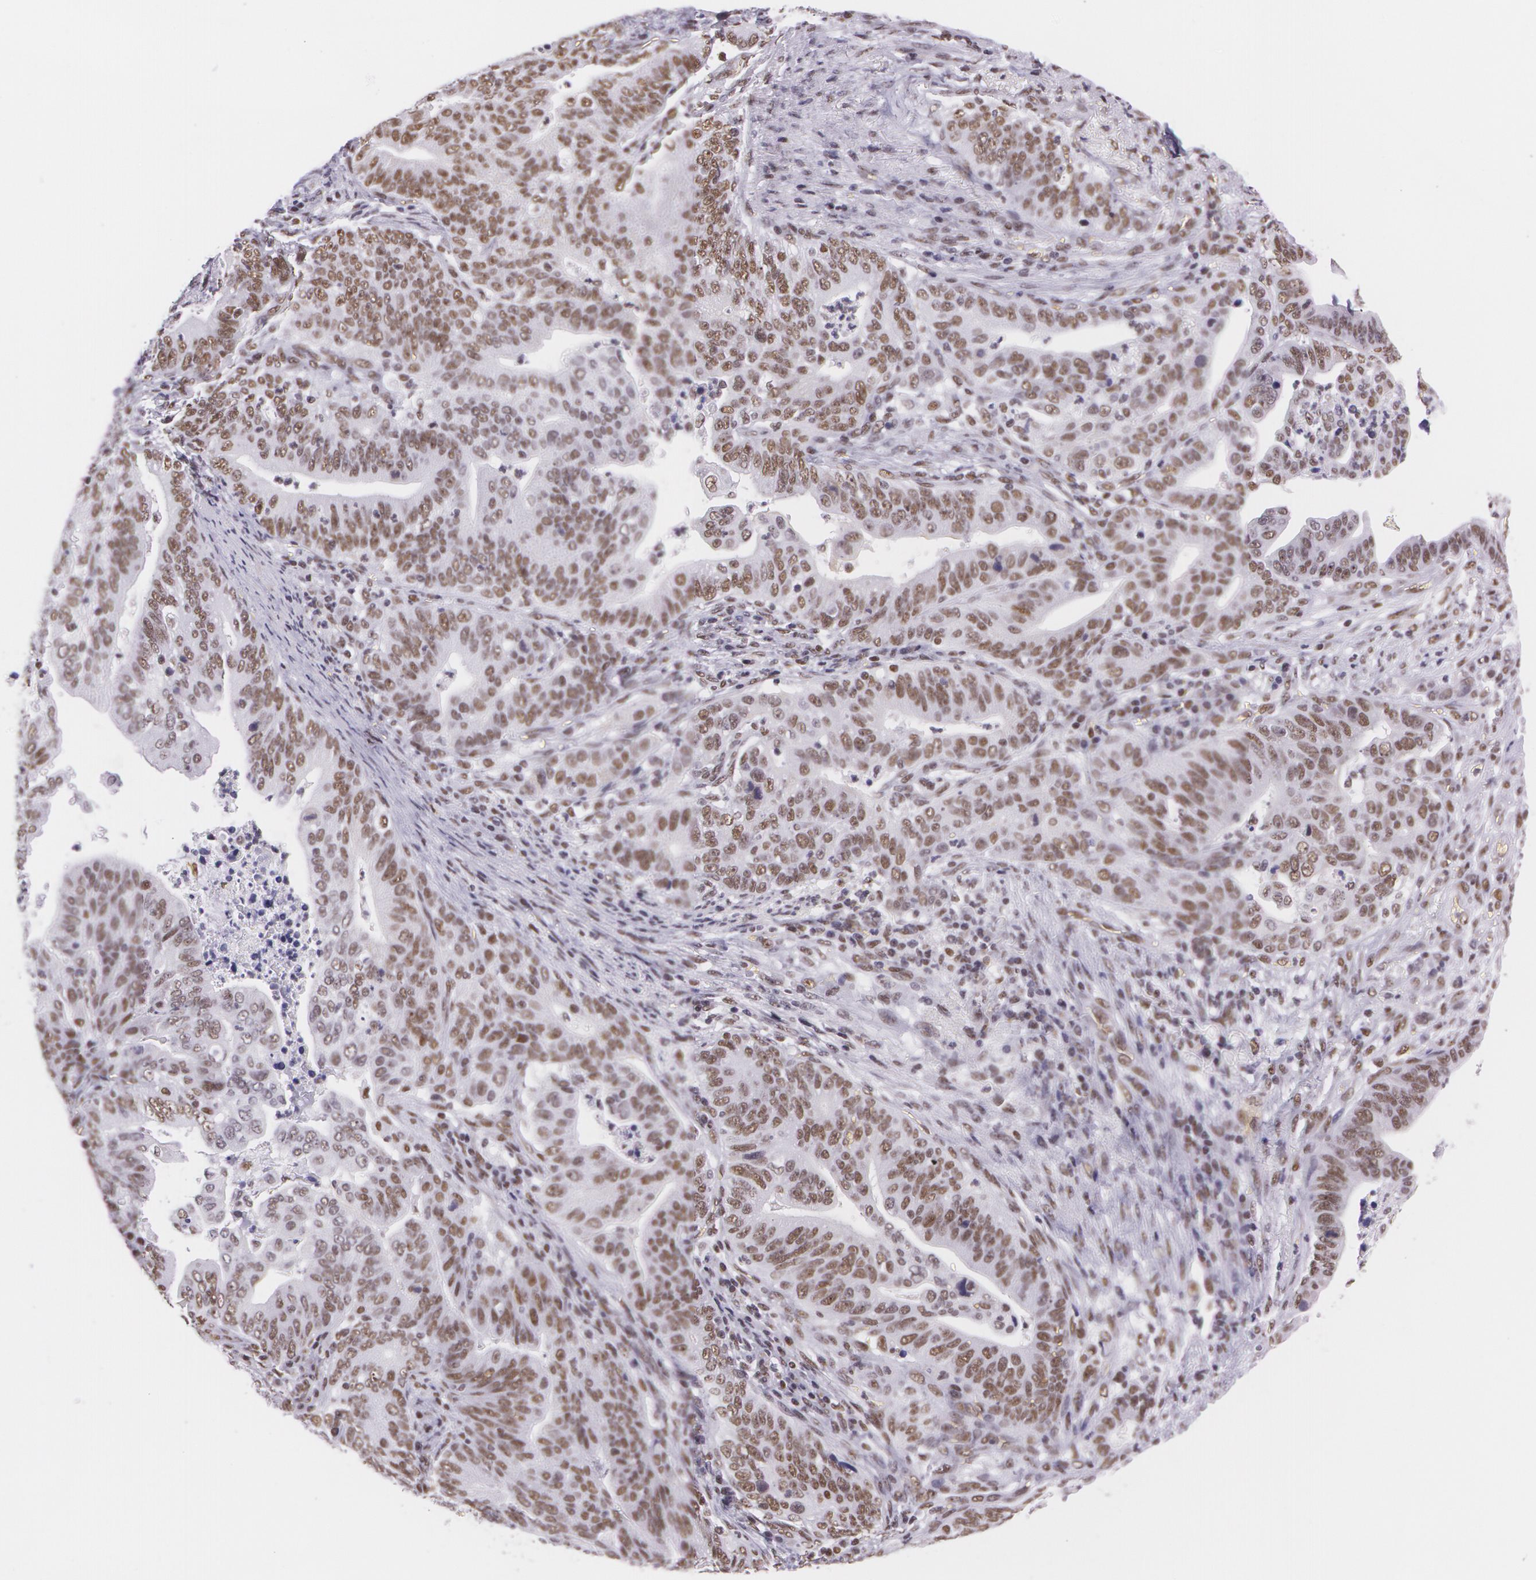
{"staining": {"intensity": "moderate", "quantity": ">75%", "location": "nuclear"}, "tissue": "stomach cancer", "cell_type": "Tumor cells", "image_type": "cancer", "snomed": [{"axis": "morphology", "description": "Adenocarcinoma, NOS"}, {"axis": "topography", "description": "Stomach, upper"}], "caption": "A brown stain shows moderate nuclear positivity of a protein in stomach cancer tumor cells.", "gene": "NBN", "patient": {"sex": "female", "age": 50}}